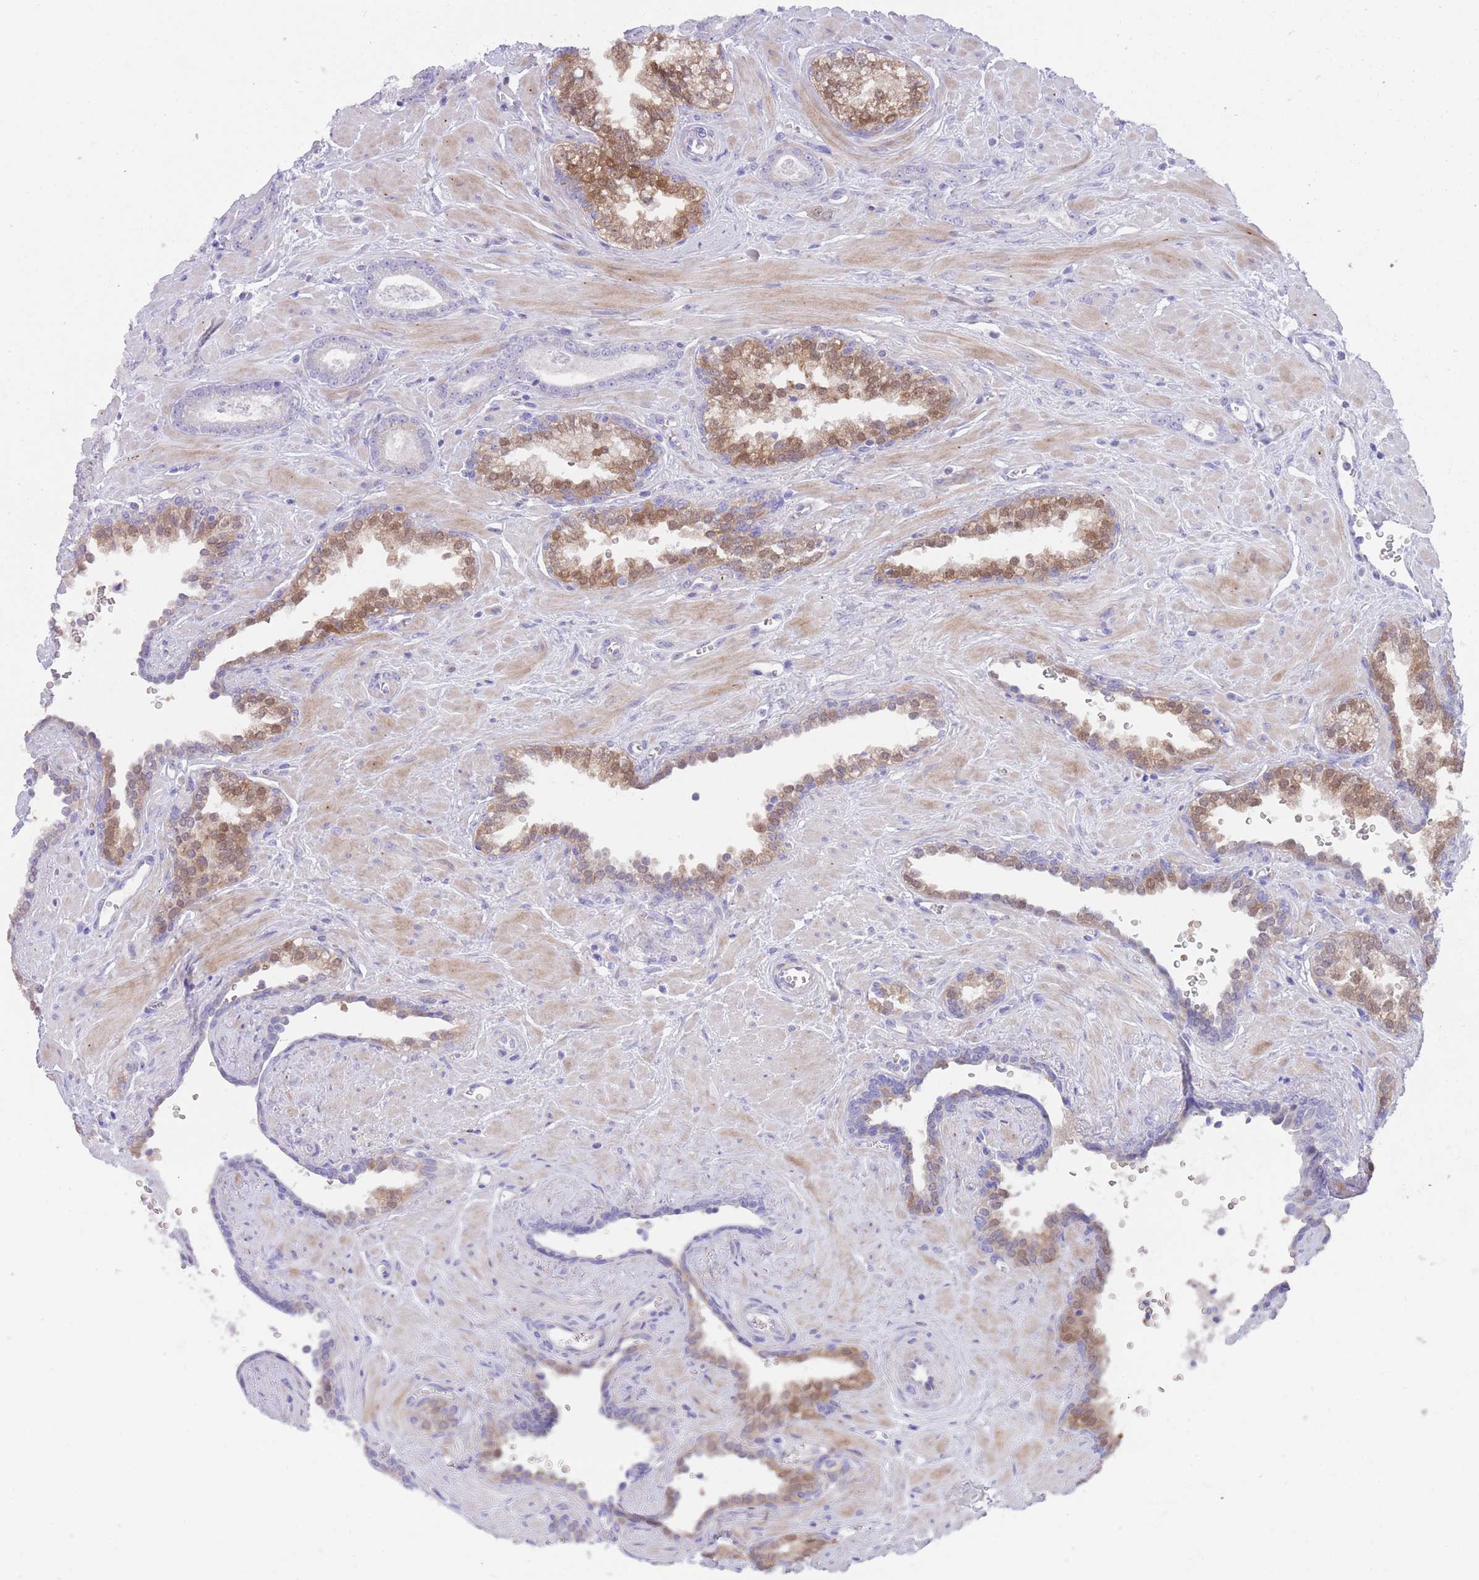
{"staining": {"intensity": "moderate", "quantity": "<25%", "location": "cytoplasmic/membranous"}, "tissue": "prostate cancer", "cell_type": "Tumor cells", "image_type": "cancer", "snomed": [{"axis": "morphology", "description": "Adenocarcinoma, Low grade"}, {"axis": "topography", "description": "Prostate"}], "caption": "DAB (3,3'-diaminobenzidine) immunohistochemical staining of human prostate cancer (low-grade adenocarcinoma) displays moderate cytoplasmic/membranous protein staining in approximately <25% of tumor cells. Immunohistochemistry (ihc) stains the protein of interest in brown and the nuclei are stained blue.", "gene": "QTRT1", "patient": {"sex": "male", "age": 60}}